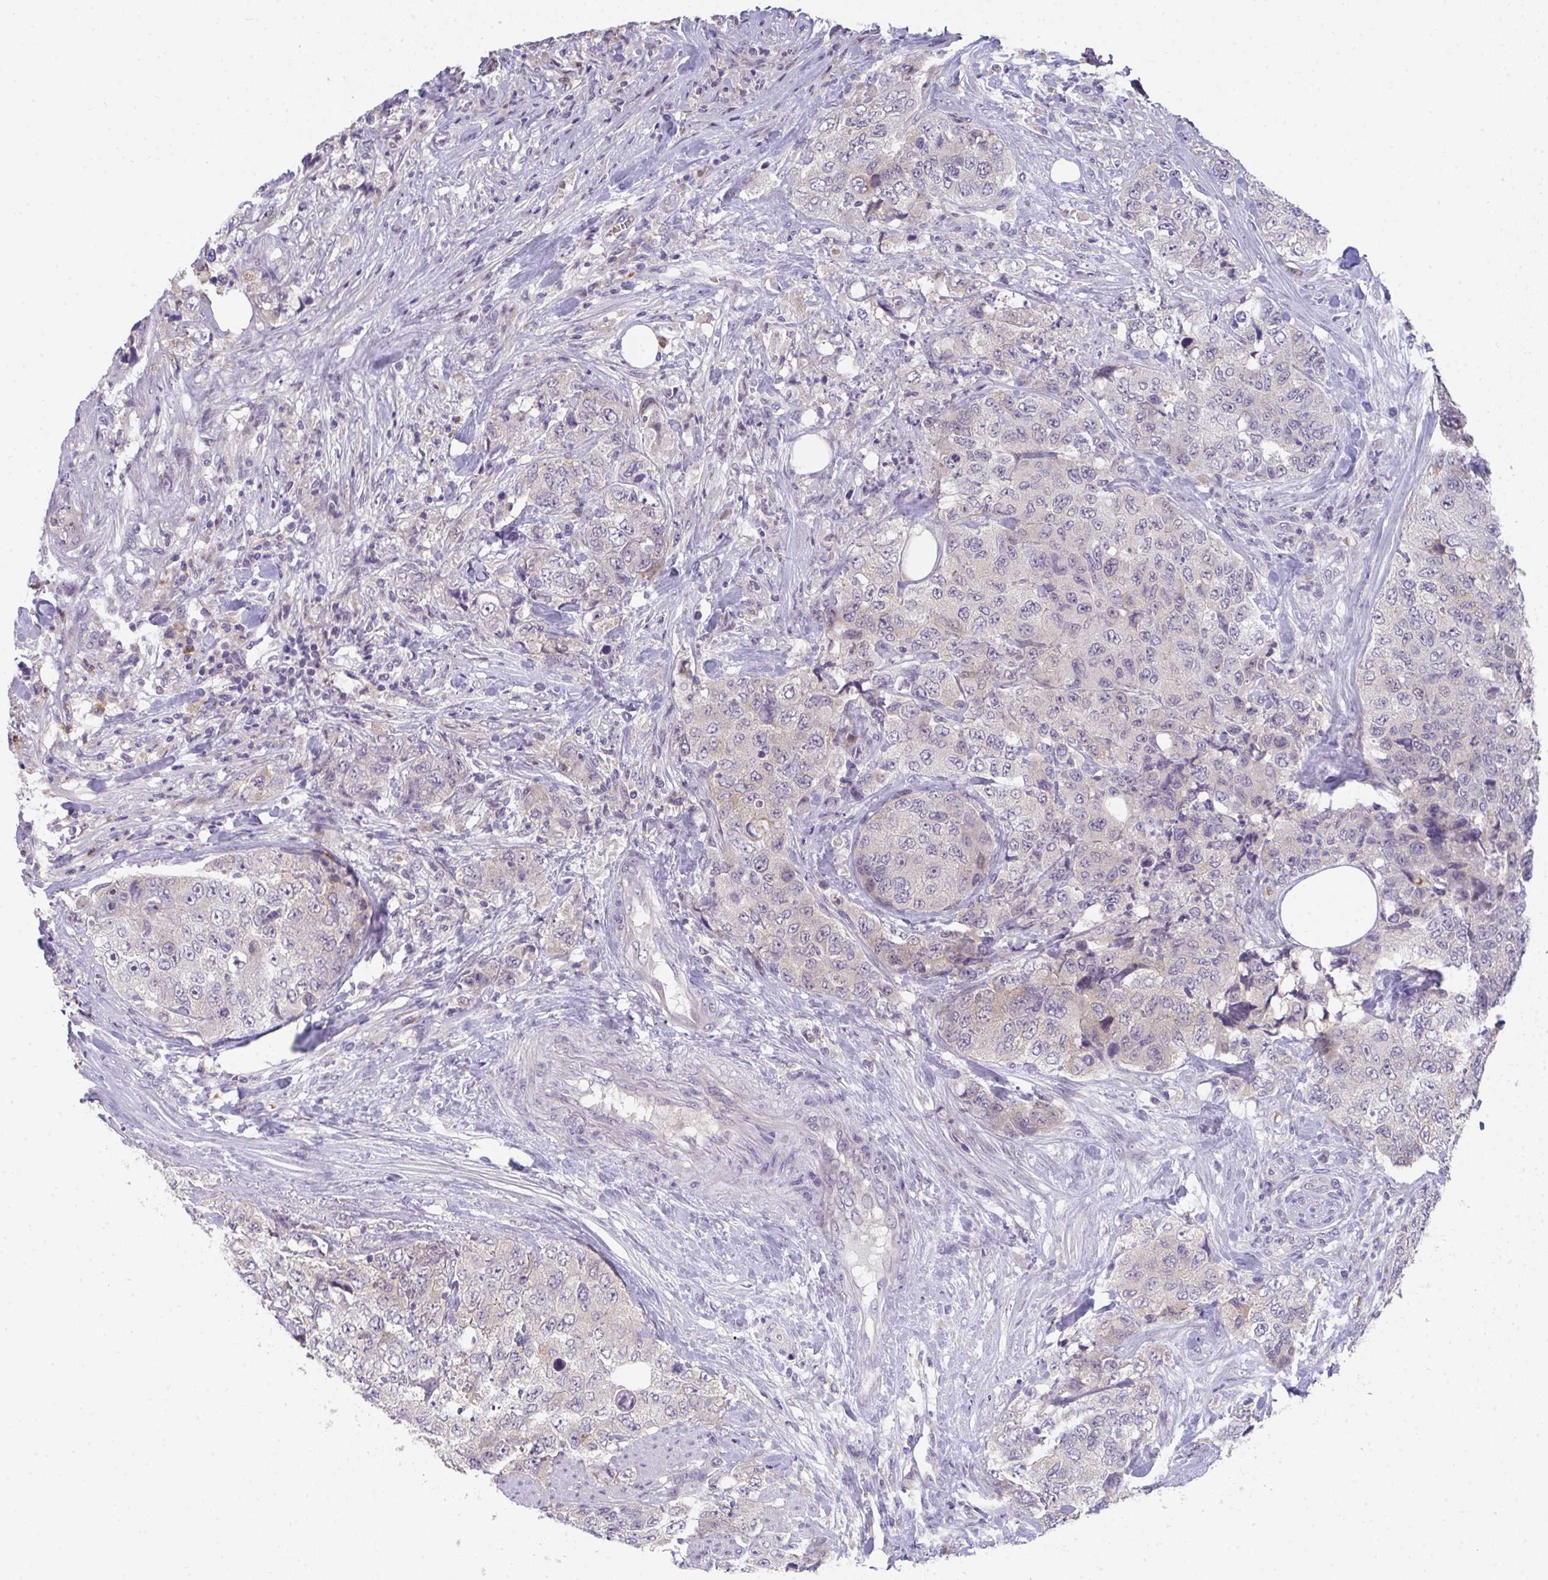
{"staining": {"intensity": "weak", "quantity": "<25%", "location": "cytoplasmic/membranous"}, "tissue": "urothelial cancer", "cell_type": "Tumor cells", "image_type": "cancer", "snomed": [{"axis": "morphology", "description": "Urothelial carcinoma, High grade"}, {"axis": "topography", "description": "Urinary bladder"}], "caption": "Human urothelial cancer stained for a protein using immunohistochemistry exhibits no positivity in tumor cells.", "gene": "RIOK1", "patient": {"sex": "female", "age": 78}}